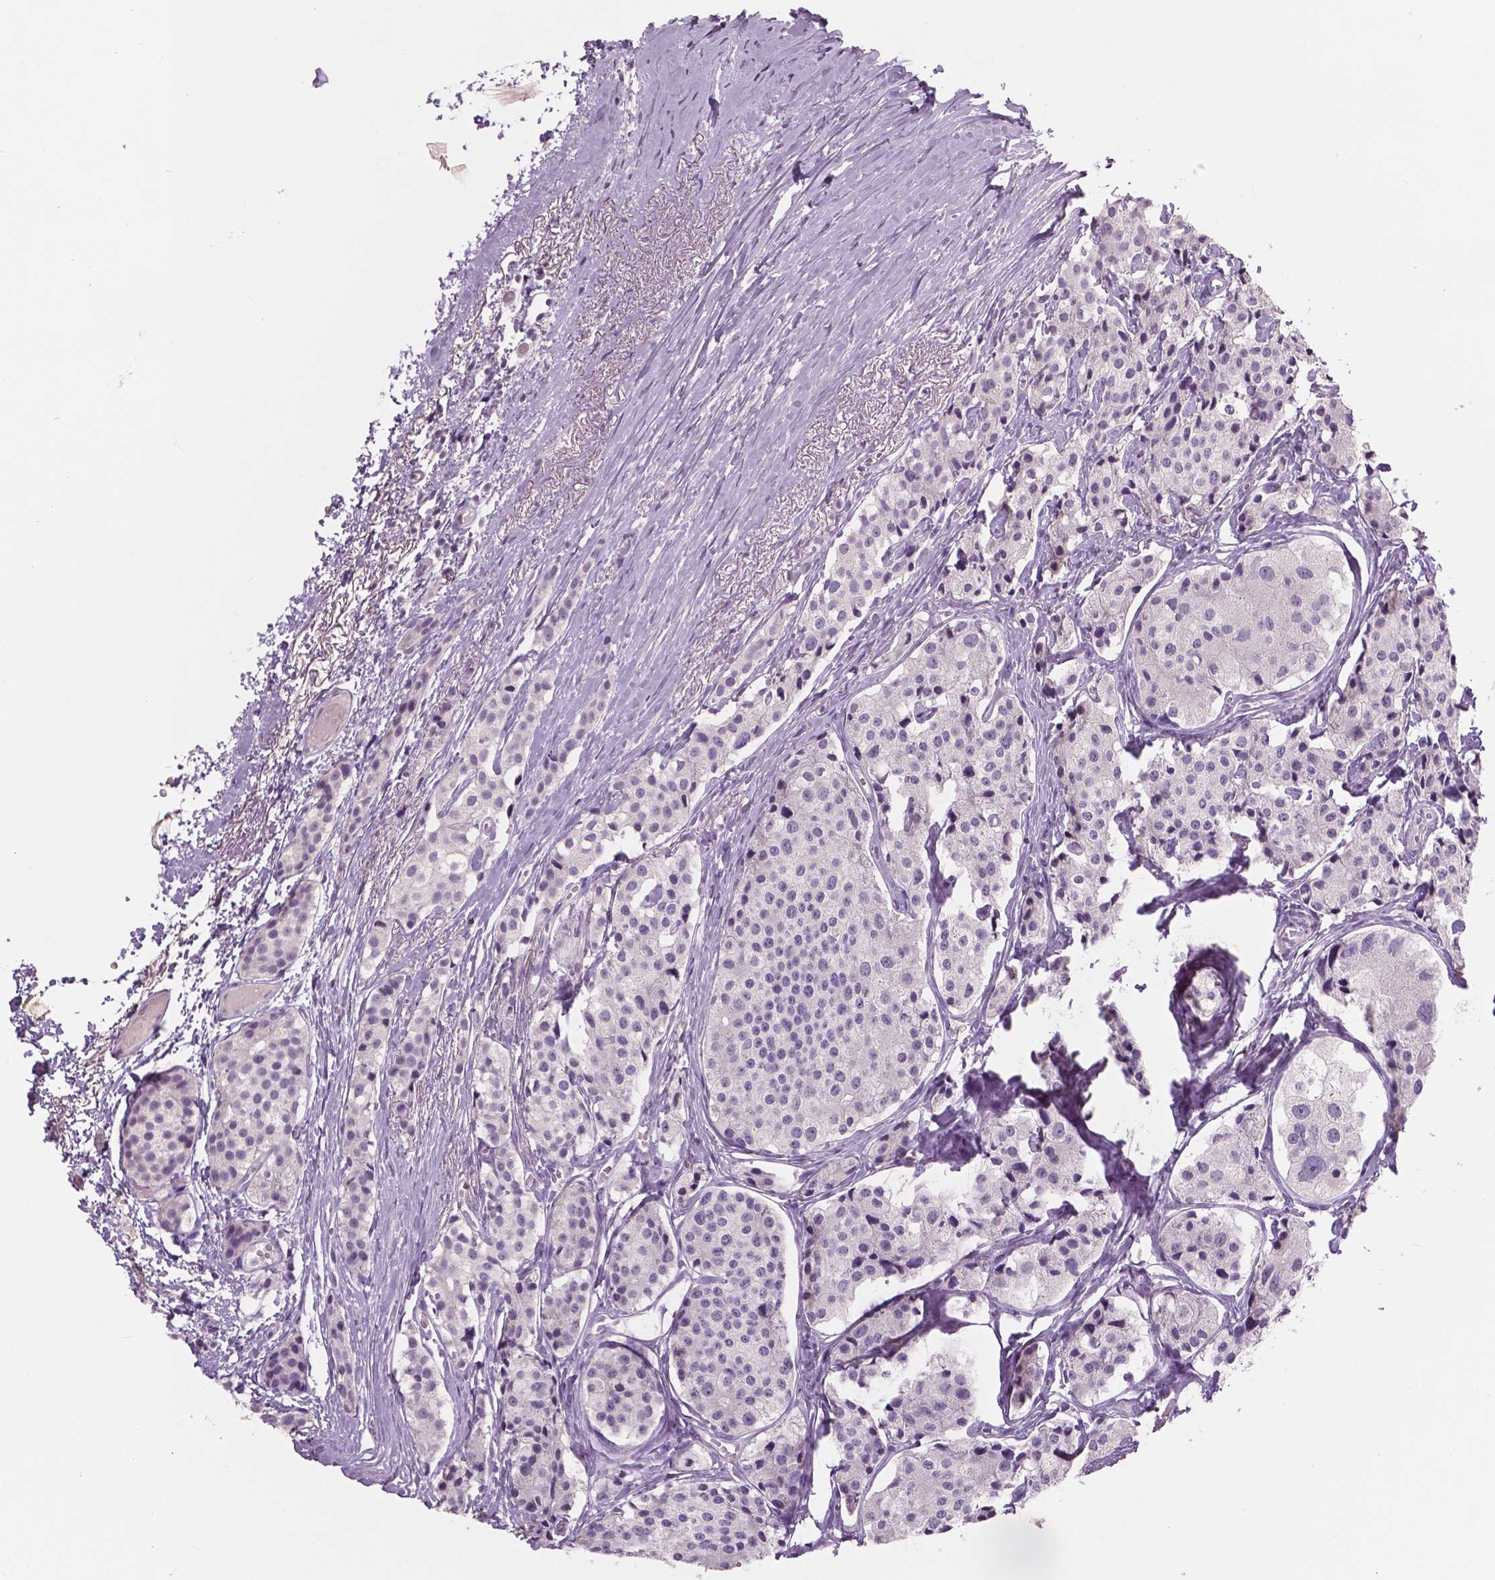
{"staining": {"intensity": "negative", "quantity": "none", "location": "none"}, "tissue": "carcinoid", "cell_type": "Tumor cells", "image_type": "cancer", "snomed": [{"axis": "morphology", "description": "Carcinoid, malignant, NOS"}, {"axis": "topography", "description": "Small intestine"}], "caption": "Immunohistochemical staining of human malignant carcinoid displays no significant expression in tumor cells.", "gene": "NECAB1", "patient": {"sex": "female", "age": 65}}